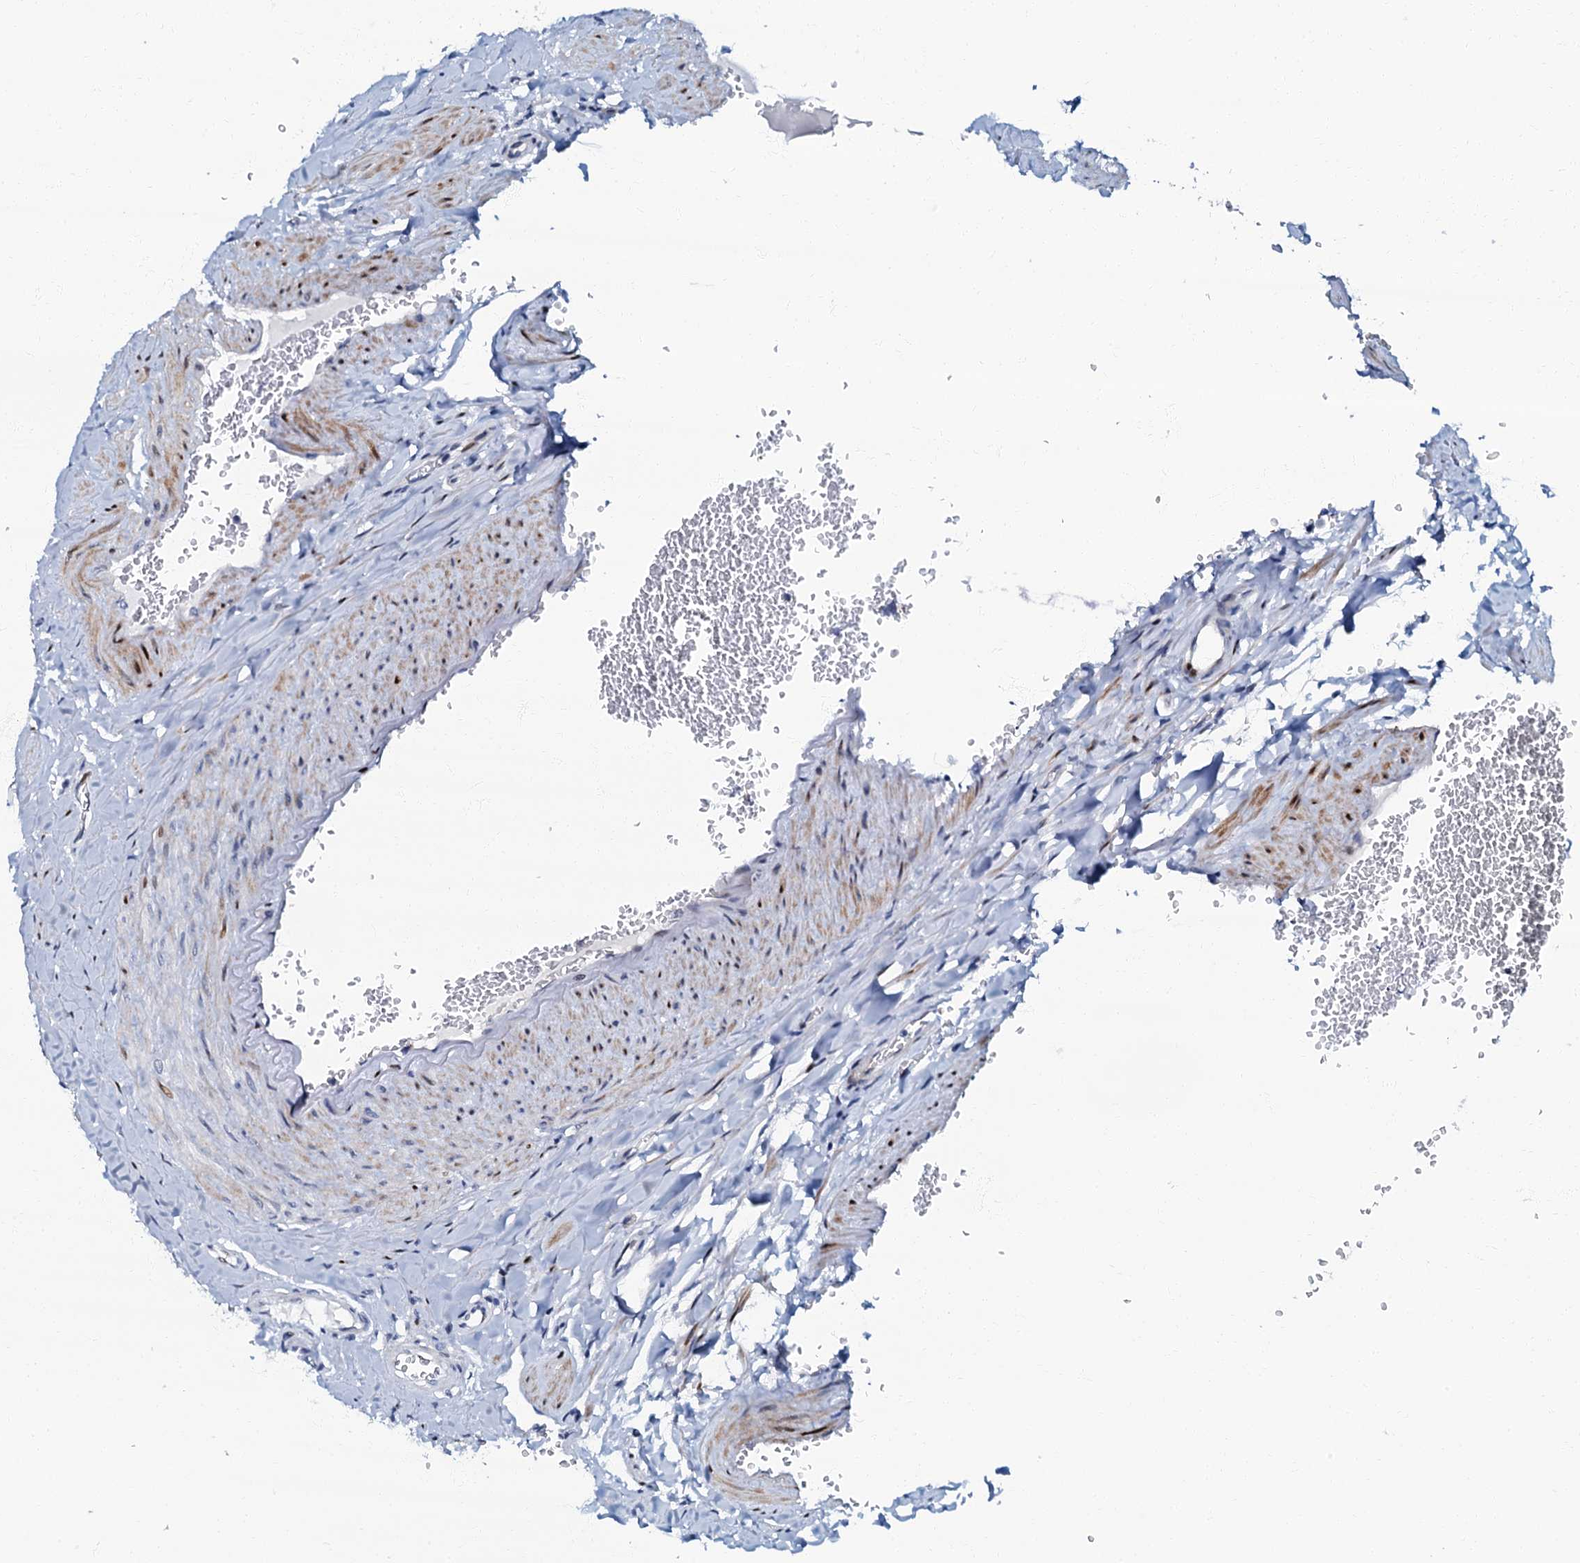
{"staining": {"intensity": "weak", "quantity": "<25%", "location": "cytoplasmic/membranous"}, "tissue": "epididymis", "cell_type": "Glandular cells", "image_type": "normal", "snomed": [{"axis": "morphology", "description": "Normal tissue, NOS"}, {"axis": "topography", "description": "Epididymis"}], "caption": "Immunohistochemical staining of unremarkable human epididymis reveals no significant staining in glandular cells.", "gene": "MFSD5", "patient": {"sex": "male", "age": 46}}